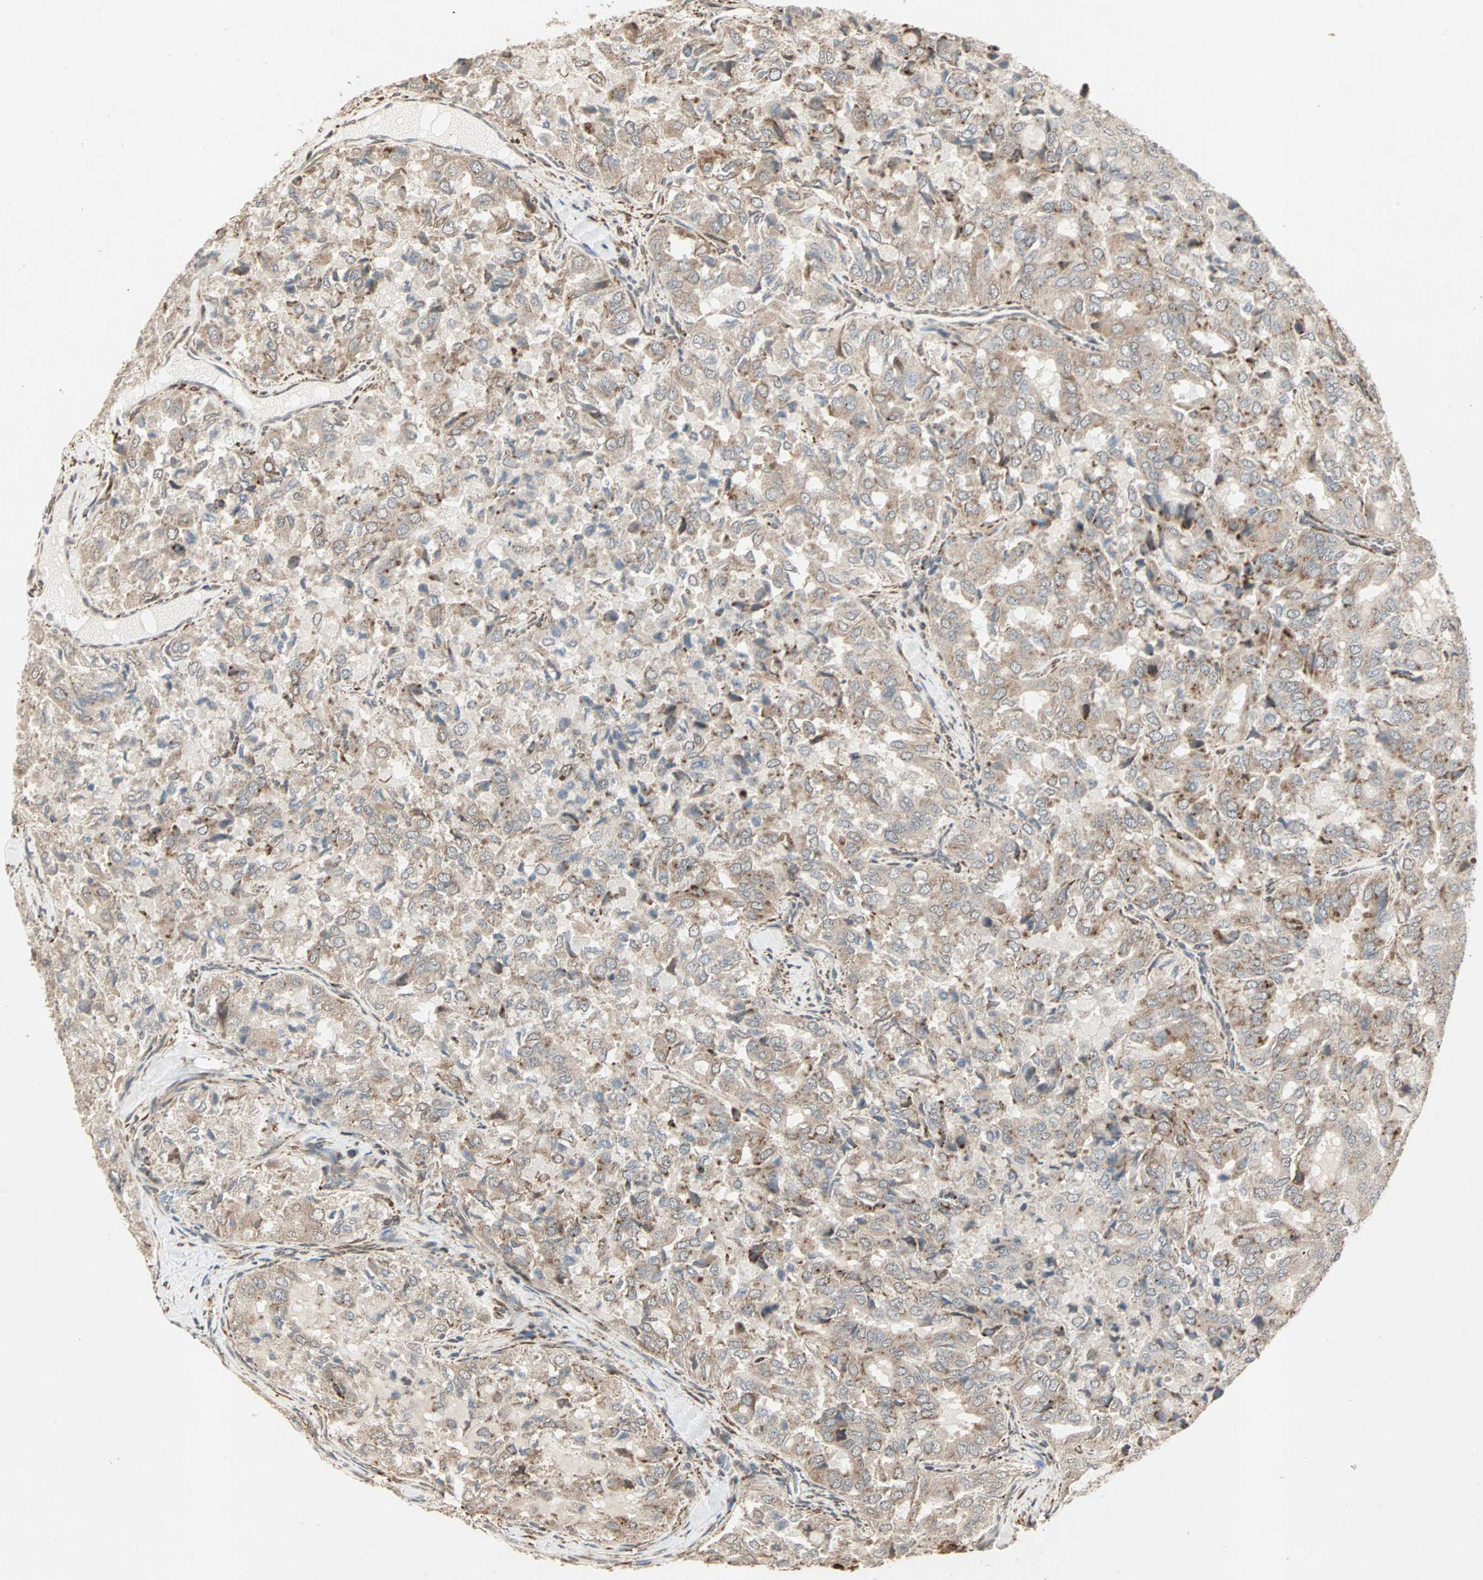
{"staining": {"intensity": "moderate", "quantity": "25%-75%", "location": "cytoplasmic/membranous"}, "tissue": "thyroid cancer", "cell_type": "Tumor cells", "image_type": "cancer", "snomed": [{"axis": "morphology", "description": "Follicular adenoma carcinoma, NOS"}, {"axis": "topography", "description": "Thyroid gland"}], "caption": "Thyroid cancer stained with IHC shows moderate cytoplasmic/membranous expression in approximately 25%-75% of tumor cells.", "gene": "TRPV4", "patient": {"sex": "male", "age": 75}}